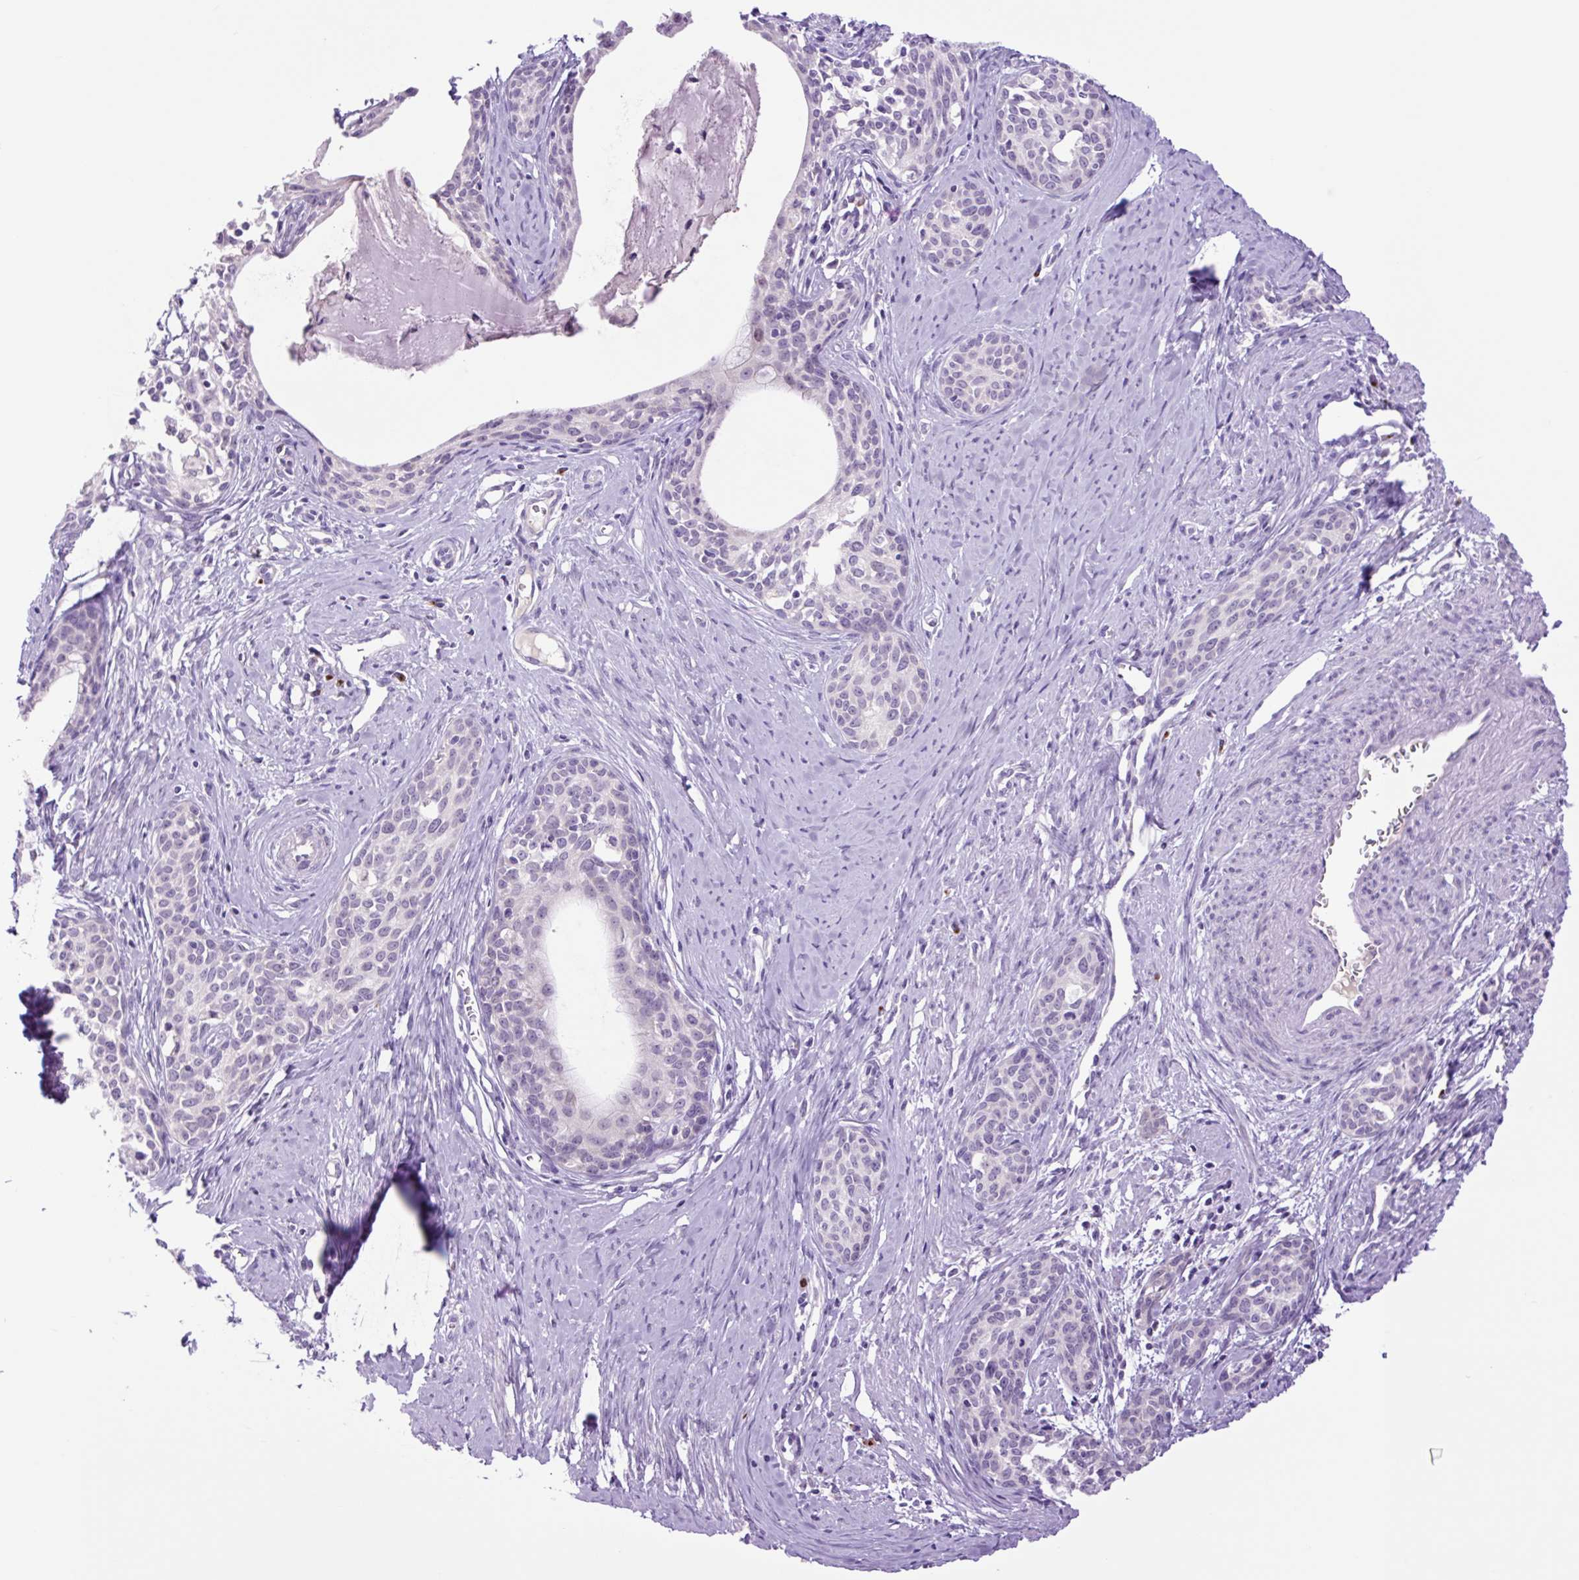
{"staining": {"intensity": "negative", "quantity": "none", "location": "none"}, "tissue": "cervical cancer", "cell_type": "Tumor cells", "image_type": "cancer", "snomed": [{"axis": "morphology", "description": "Squamous cell carcinoma, NOS"}, {"axis": "morphology", "description": "Adenocarcinoma, NOS"}, {"axis": "topography", "description": "Cervix"}], "caption": "Tumor cells show no significant protein staining in cervical cancer (adenocarcinoma).", "gene": "MFSD3", "patient": {"sex": "female", "age": 52}}